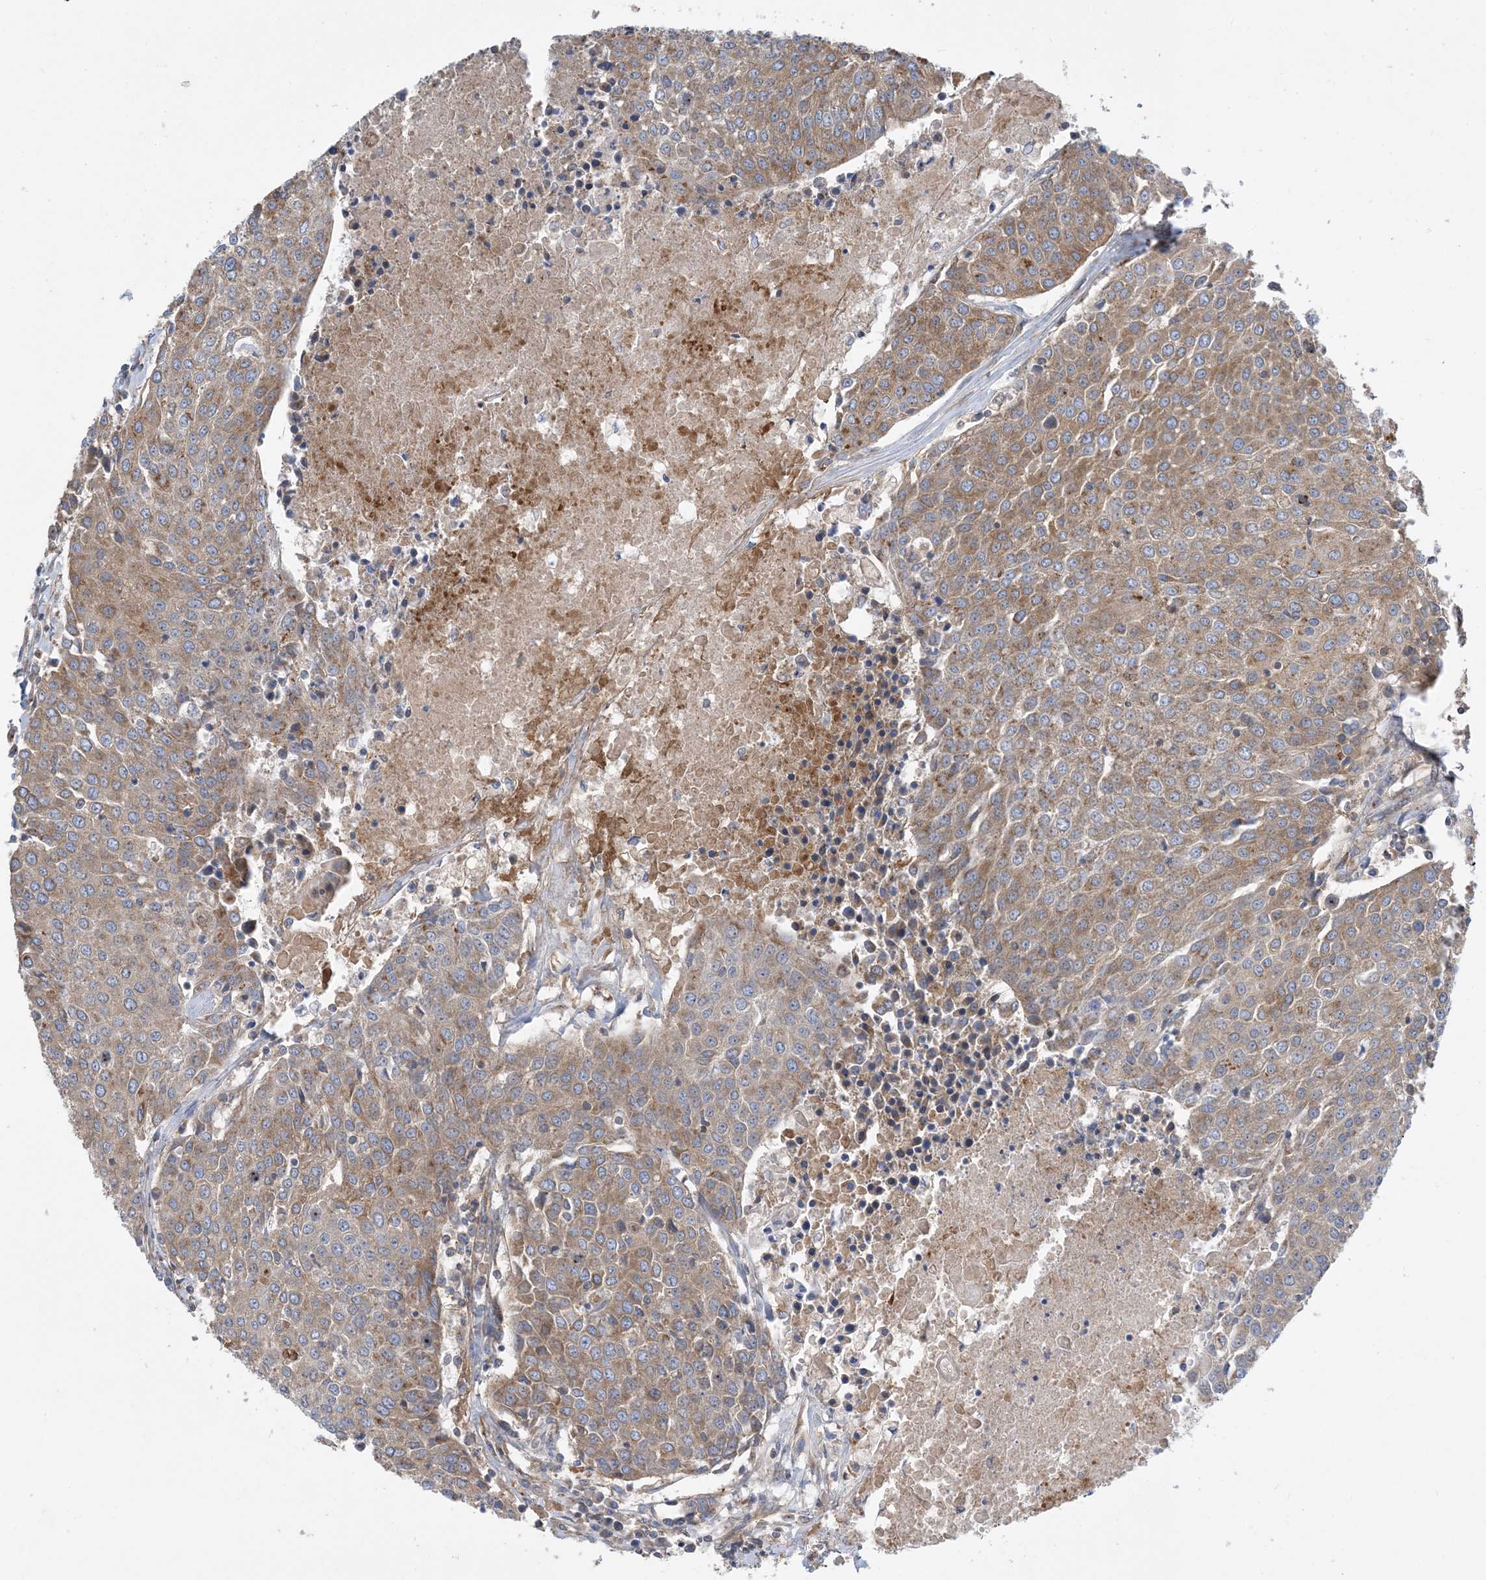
{"staining": {"intensity": "moderate", "quantity": ">75%", "location": "cytoplasmic/membranous"}, "tissue": "urothelial cancer", "cell_type": "Tumor cells", "image_type": "cancer", "snomed": [{"axis": "morphology", "description": "Urothelial carcinoma, High grade"}, {"axis": "topography", "description": "Urinary bladder"}], "caption": "IHC photomicrograph of human urothelial cancer stained for a protein (brown), which reveals medium levels of moderate cytoplasmic/membranous expression in about >75% of tumor cells.", "gene": "SIDT1", "patient": {"sex": "female", "age": 85}}